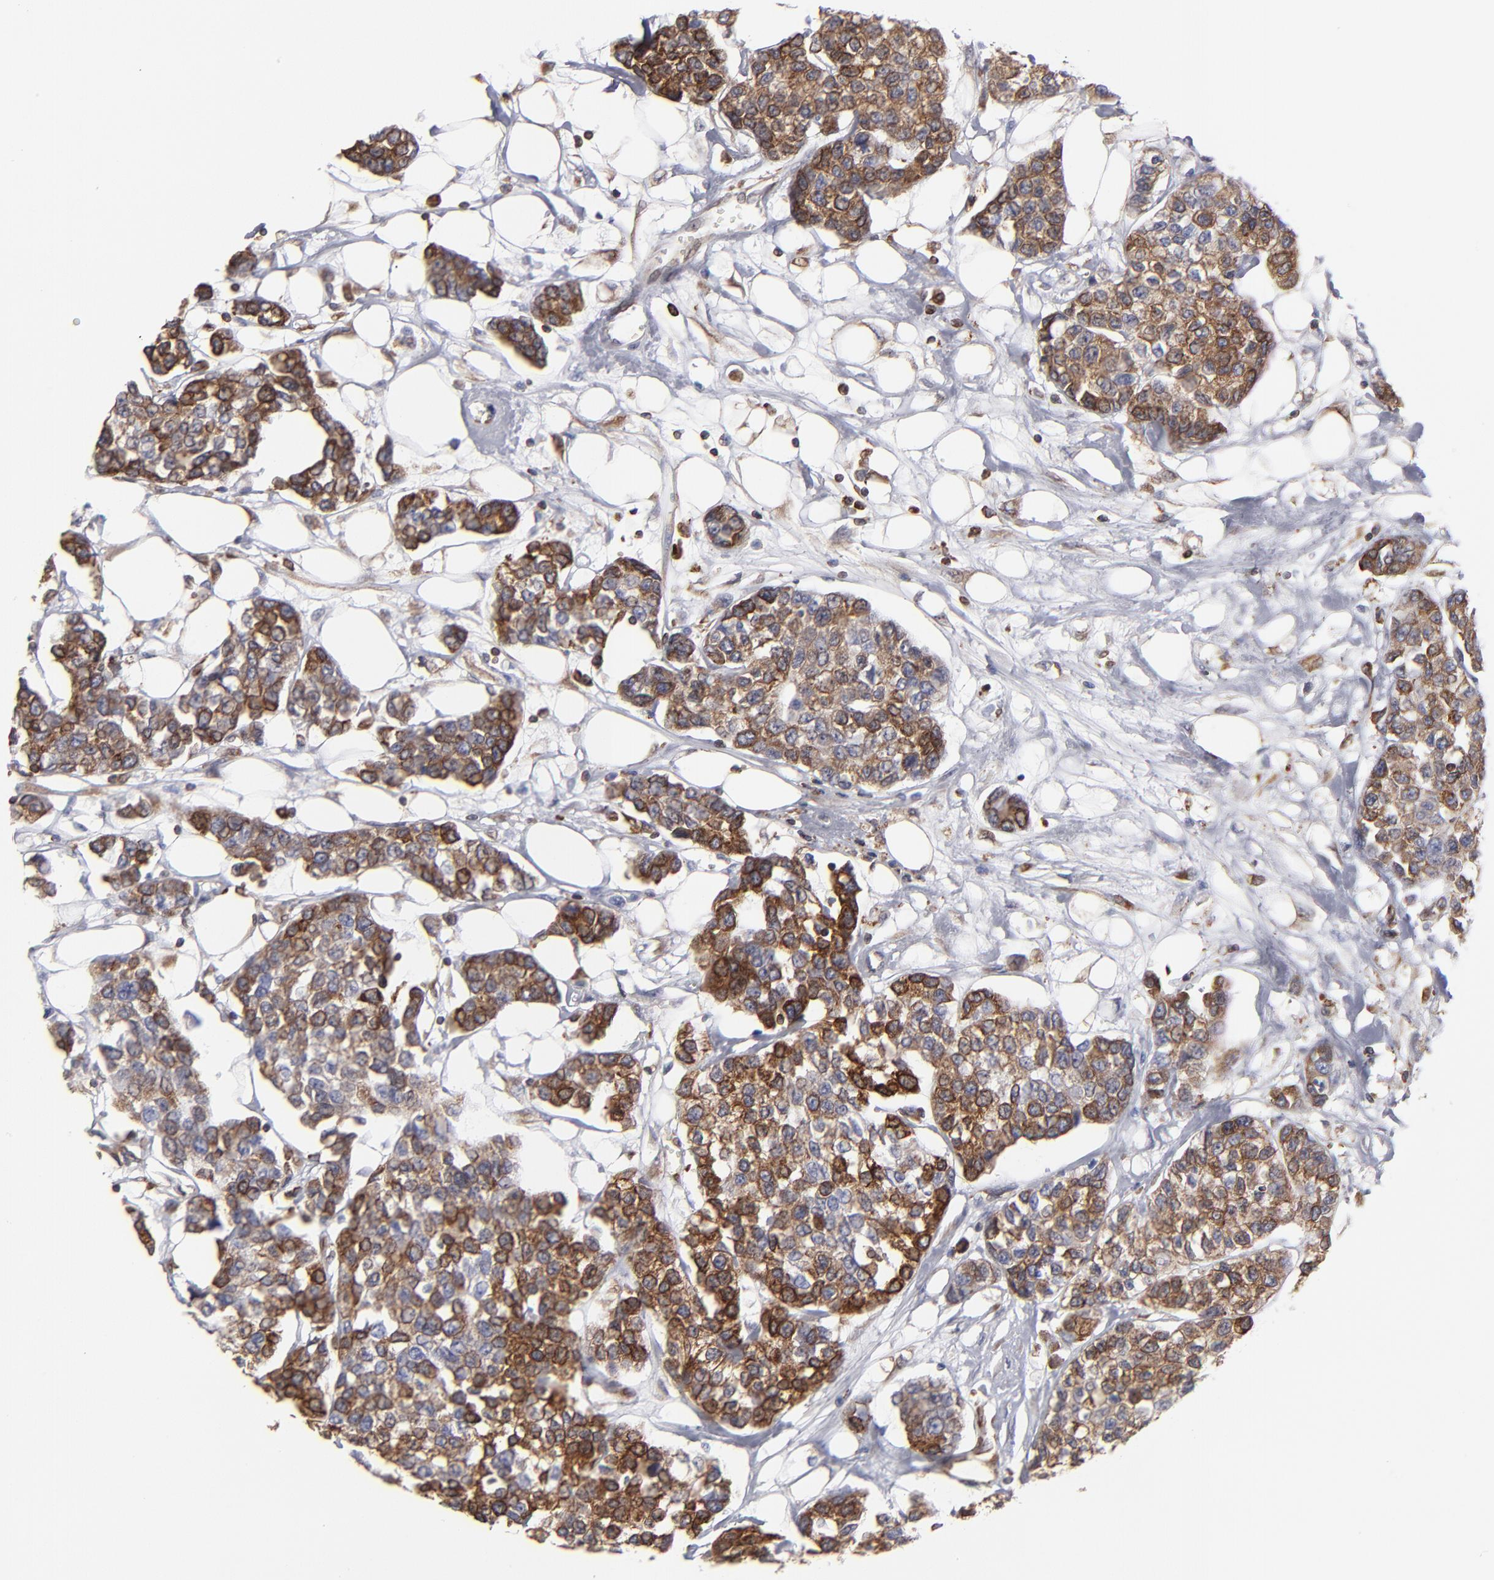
{"staining": {"intensity": "strong", "quantity": "25%-75%", "location": "cytoplasmic/membranous"}, "tissue": "breast cancer", "cell_type": "Tumor cells", "image_type": "cancer", "snomed": [{"axis": "morphology", "description": "Duct carcinoma"}, {"axis": "topography", "description": "Breast"}], "caption": "A micrograph of human breast cancer (invasive ductal carcinoma) stained for a protein shows strong cytoplasmic/membranous brown staining in tumor cells.", "gene": "TMX1", "patient": {"sex": "female", "age": 51}}